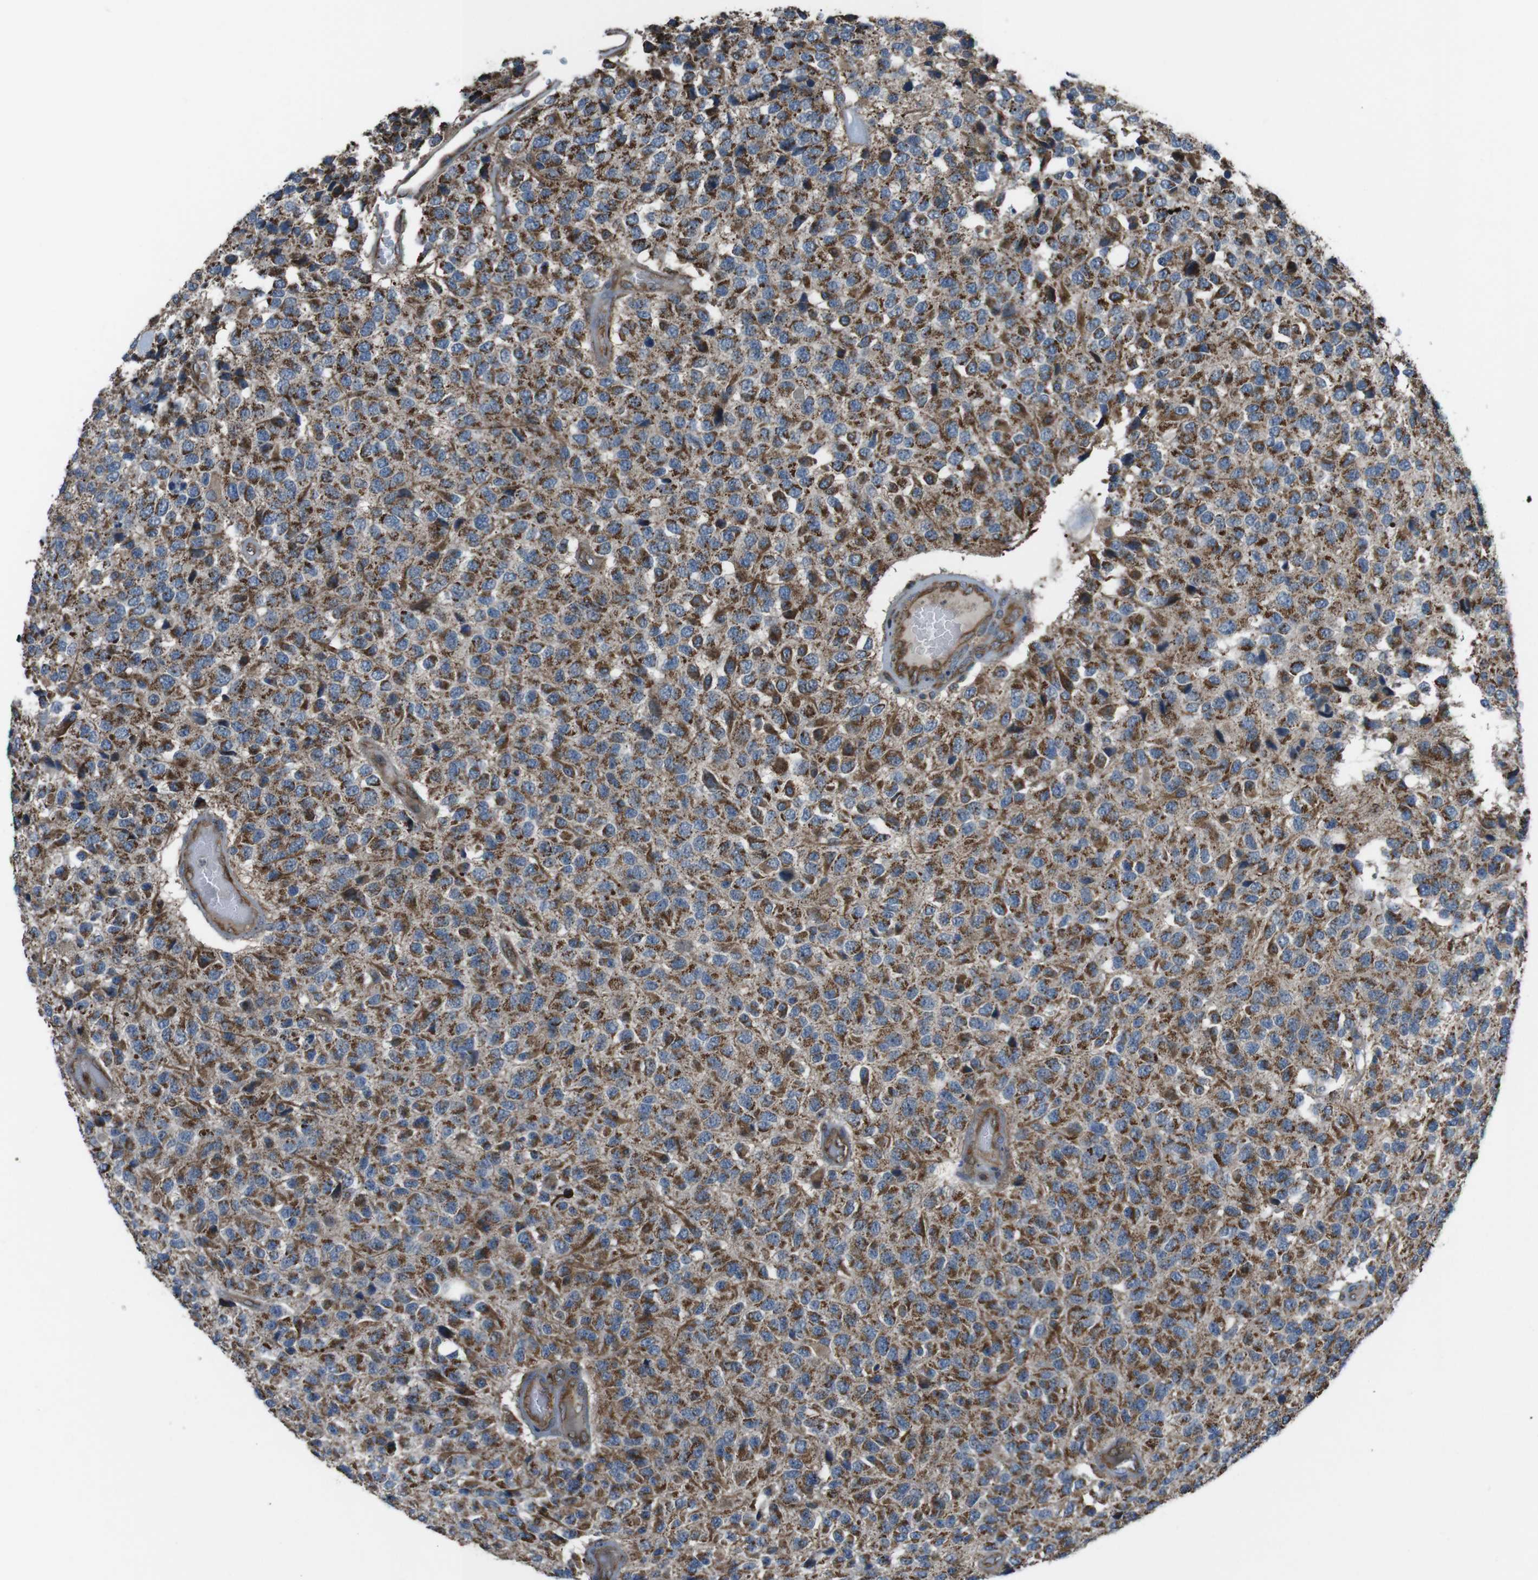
{"staining": {"intensity": "moderate", "quantity": ">75%", "location": "cytoplasmic/membranous"}, "tissue": "glioma", "cell_type": "Tumor cells", "image_type": "cancer", "snomed": [{"axis": "morphology", "description": "Glioma, malignant, High grade"}, {"axis": "topography", "description": "pancreas cauda"}], "caption": "Immunohistochemistry (DAB) staining of human glioma shows moderate cytoplasmic/membranous protein staining in about >75% of tumor cells.", "gene": "GIMAP8", "patient": {"sex": "male", "age": 60}}